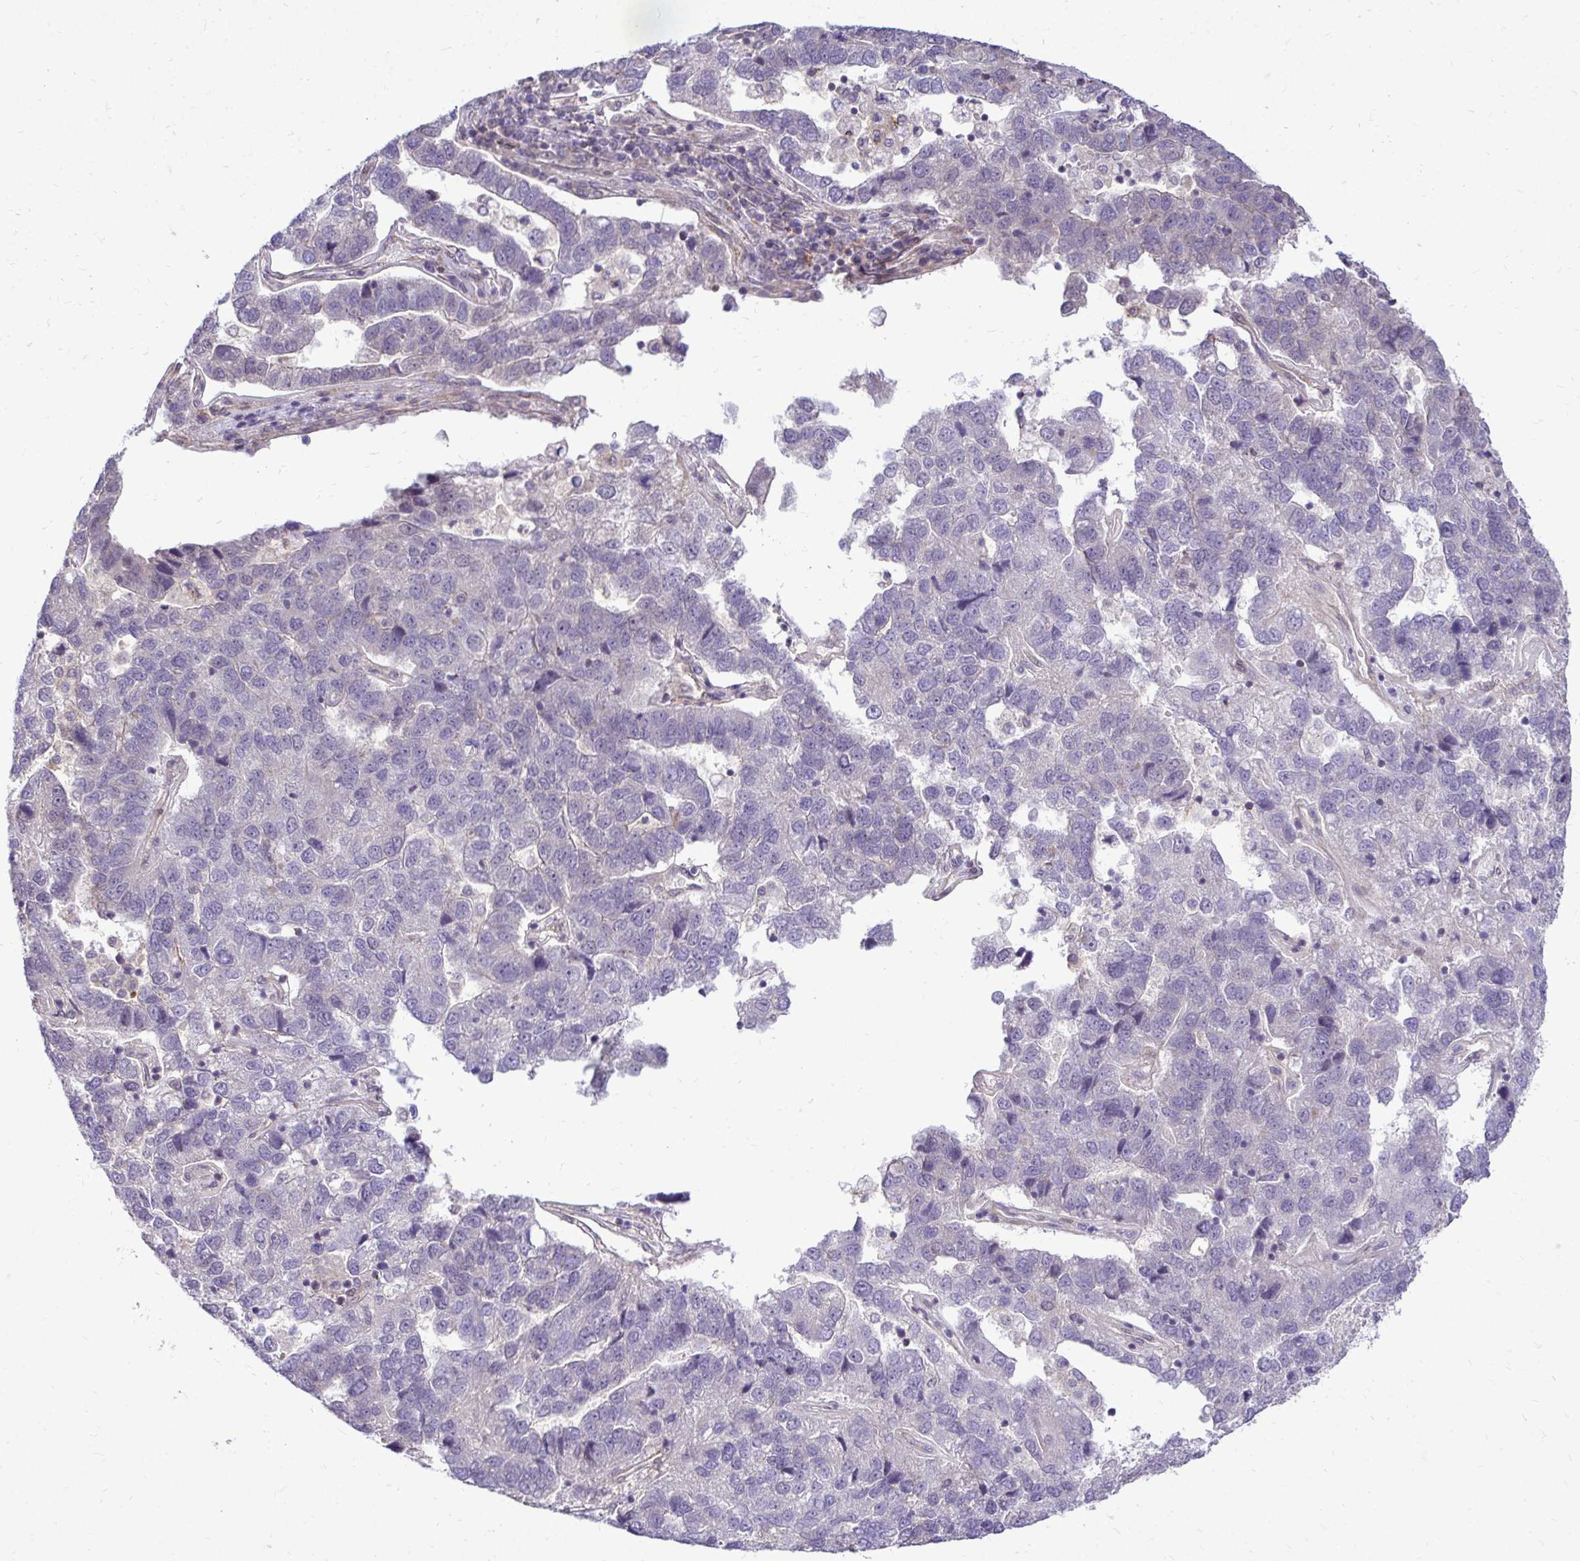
{"staining": {"intensity": "negative", "quantity": "none", "location": "none"}, "tissue": "pancreatic cancer", "cell_type": "Tumor cells", "image_type": "cancer", "snomed": [{"axis": "morphology", "description": "Adenocarcinoma, NOS"}, {"axis": "topography", "description": "Pancreas"}], "caption": "Immunohistochemical staining of pancreatic cancer (adenocarcinoma) displays no significant expression in tumor cells.", "gene": "TRIP6", "patient": {"sex": "female", "age": 61}}